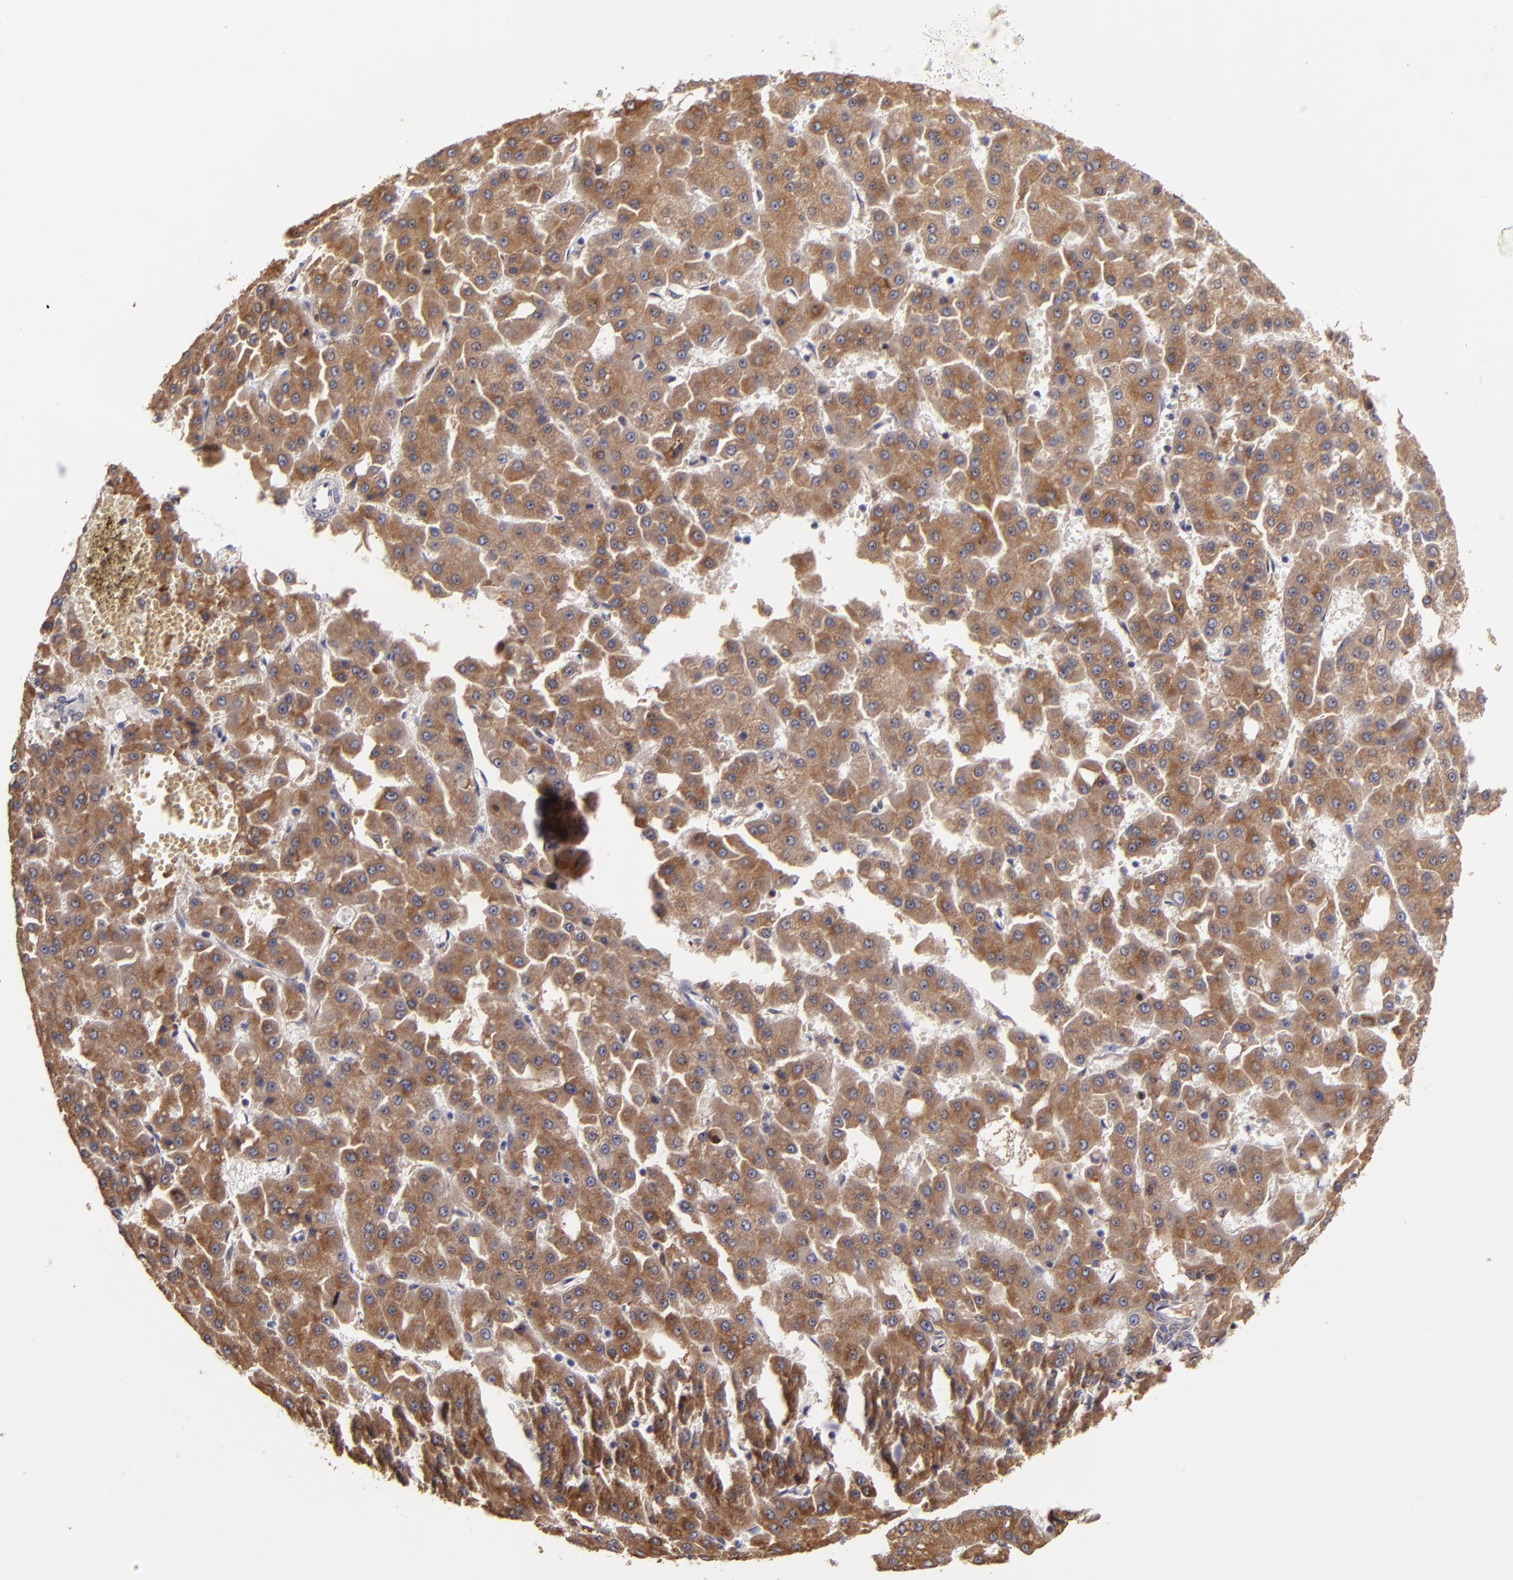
{"staining": {"intensity": "strong", "quantity": ">75%", "location": "cytoplasmic/membranous"}, "tissue": "liver cancer", "cell_type": "Tumor cells", "image_type": "cancer", "snomed": [{"axis": "morphology", "description": "Carcinoma, Hepatocellular, NOS"}, {"axis": "topography", "description": "Liver"}], "caption": "A photomicrograph of liver hepatocellular carcinoma stained for a protein shows strong cytoplasmic/membranous brown staining in tumor cells. (brown staining indicates protein expression, while blue staining denotes nuclei).", "gene": "CFB", "patient": {"sex": "male", "age": 47}}